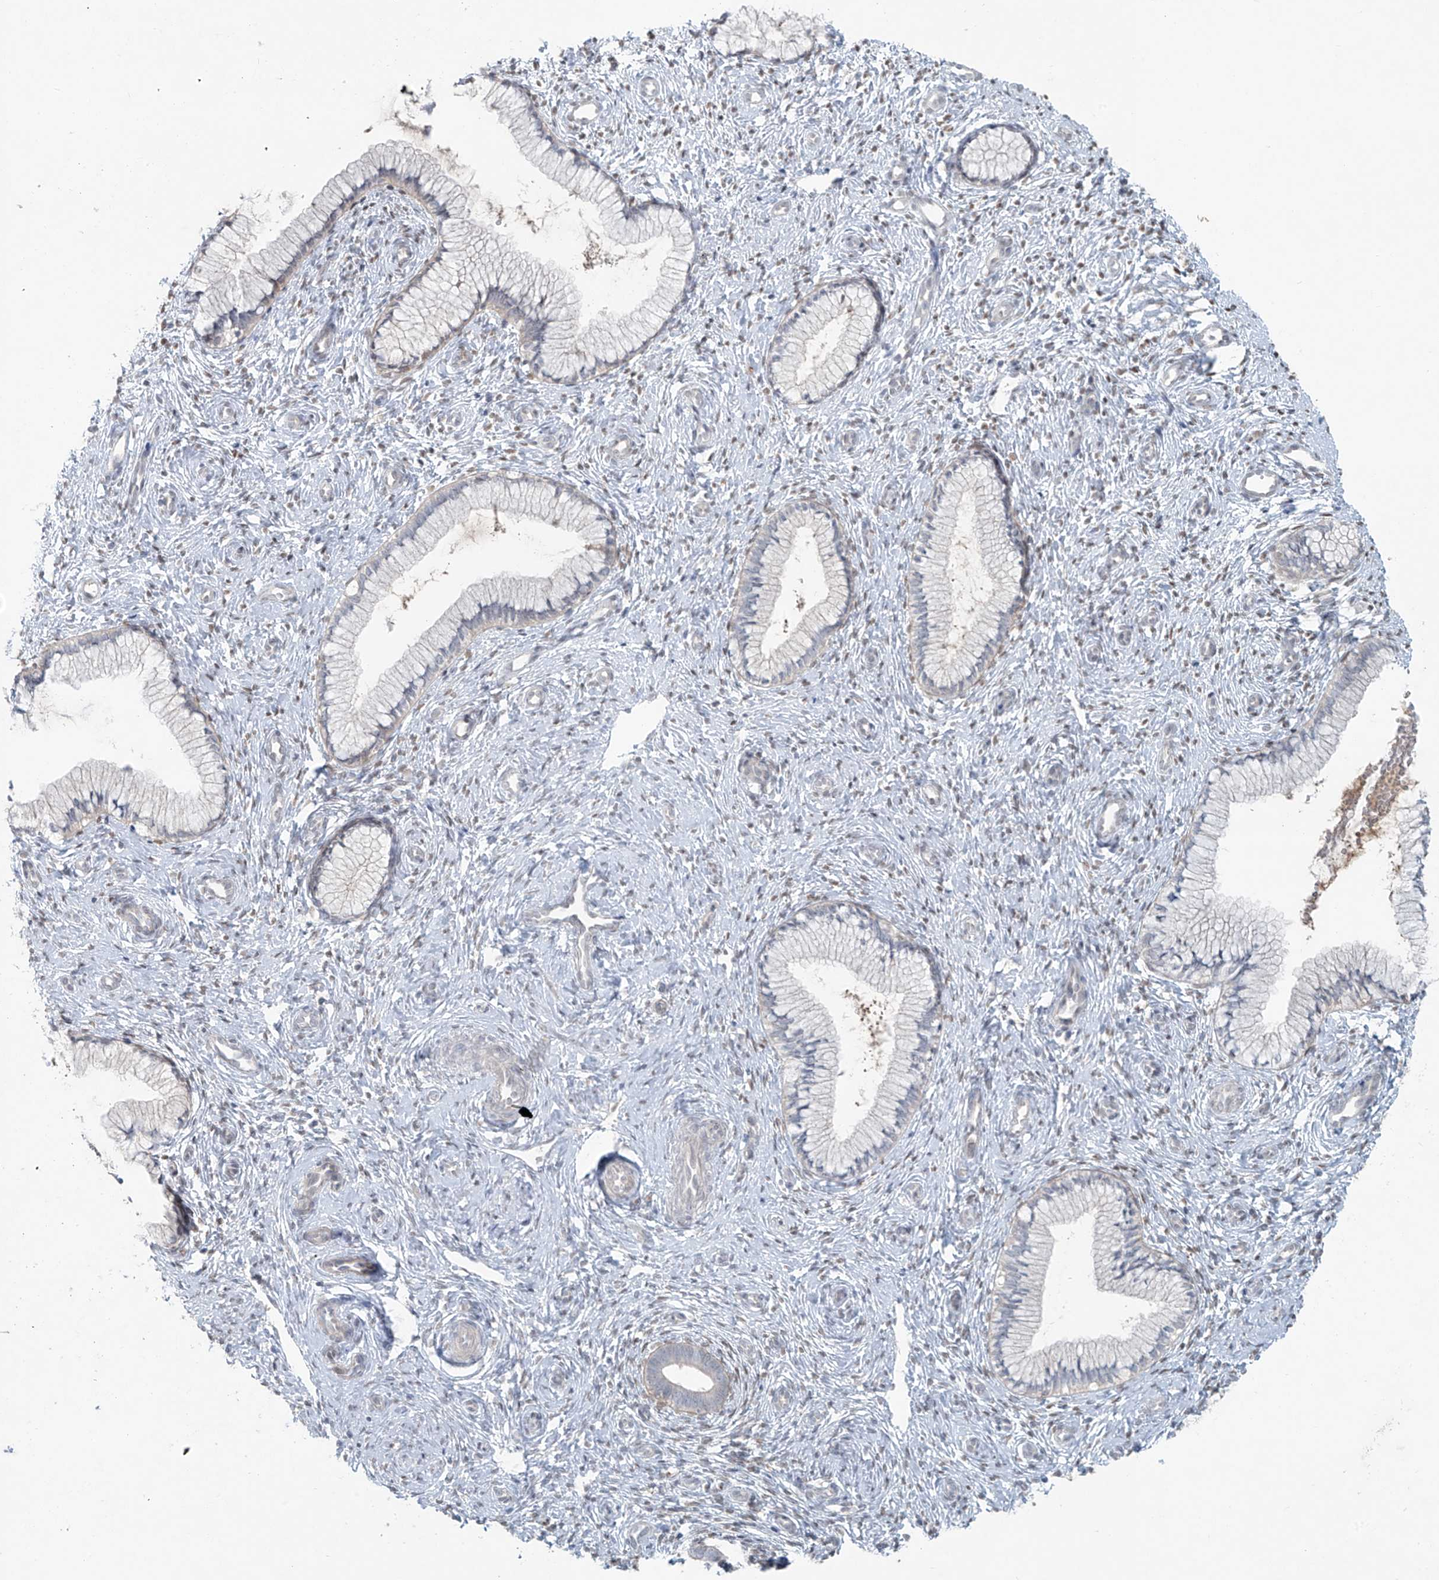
{"staining": {"intensity": "negative", "quantity": "none", "location": "none"}, "tissue": "cervix", "cell_type": "Glandular cells", "image_type": "normal", "snomed": [{"axis": "morphology", "description": "Normal tissue, NOS"}, {"axis": "topography", "description": "Cervix"}], "caption": "Protein analysis of normal cervix reveals no significant positivity in glandular cells. Brightfield microscopy of immunohistochemistry (IHC) stained with DAB (3,3'-diaminobenzidine) (brown) and hematoxylin (blue), captured at high magnification.", "gene": "PPAT", "patient": {"sex": "female", "age": 27}}